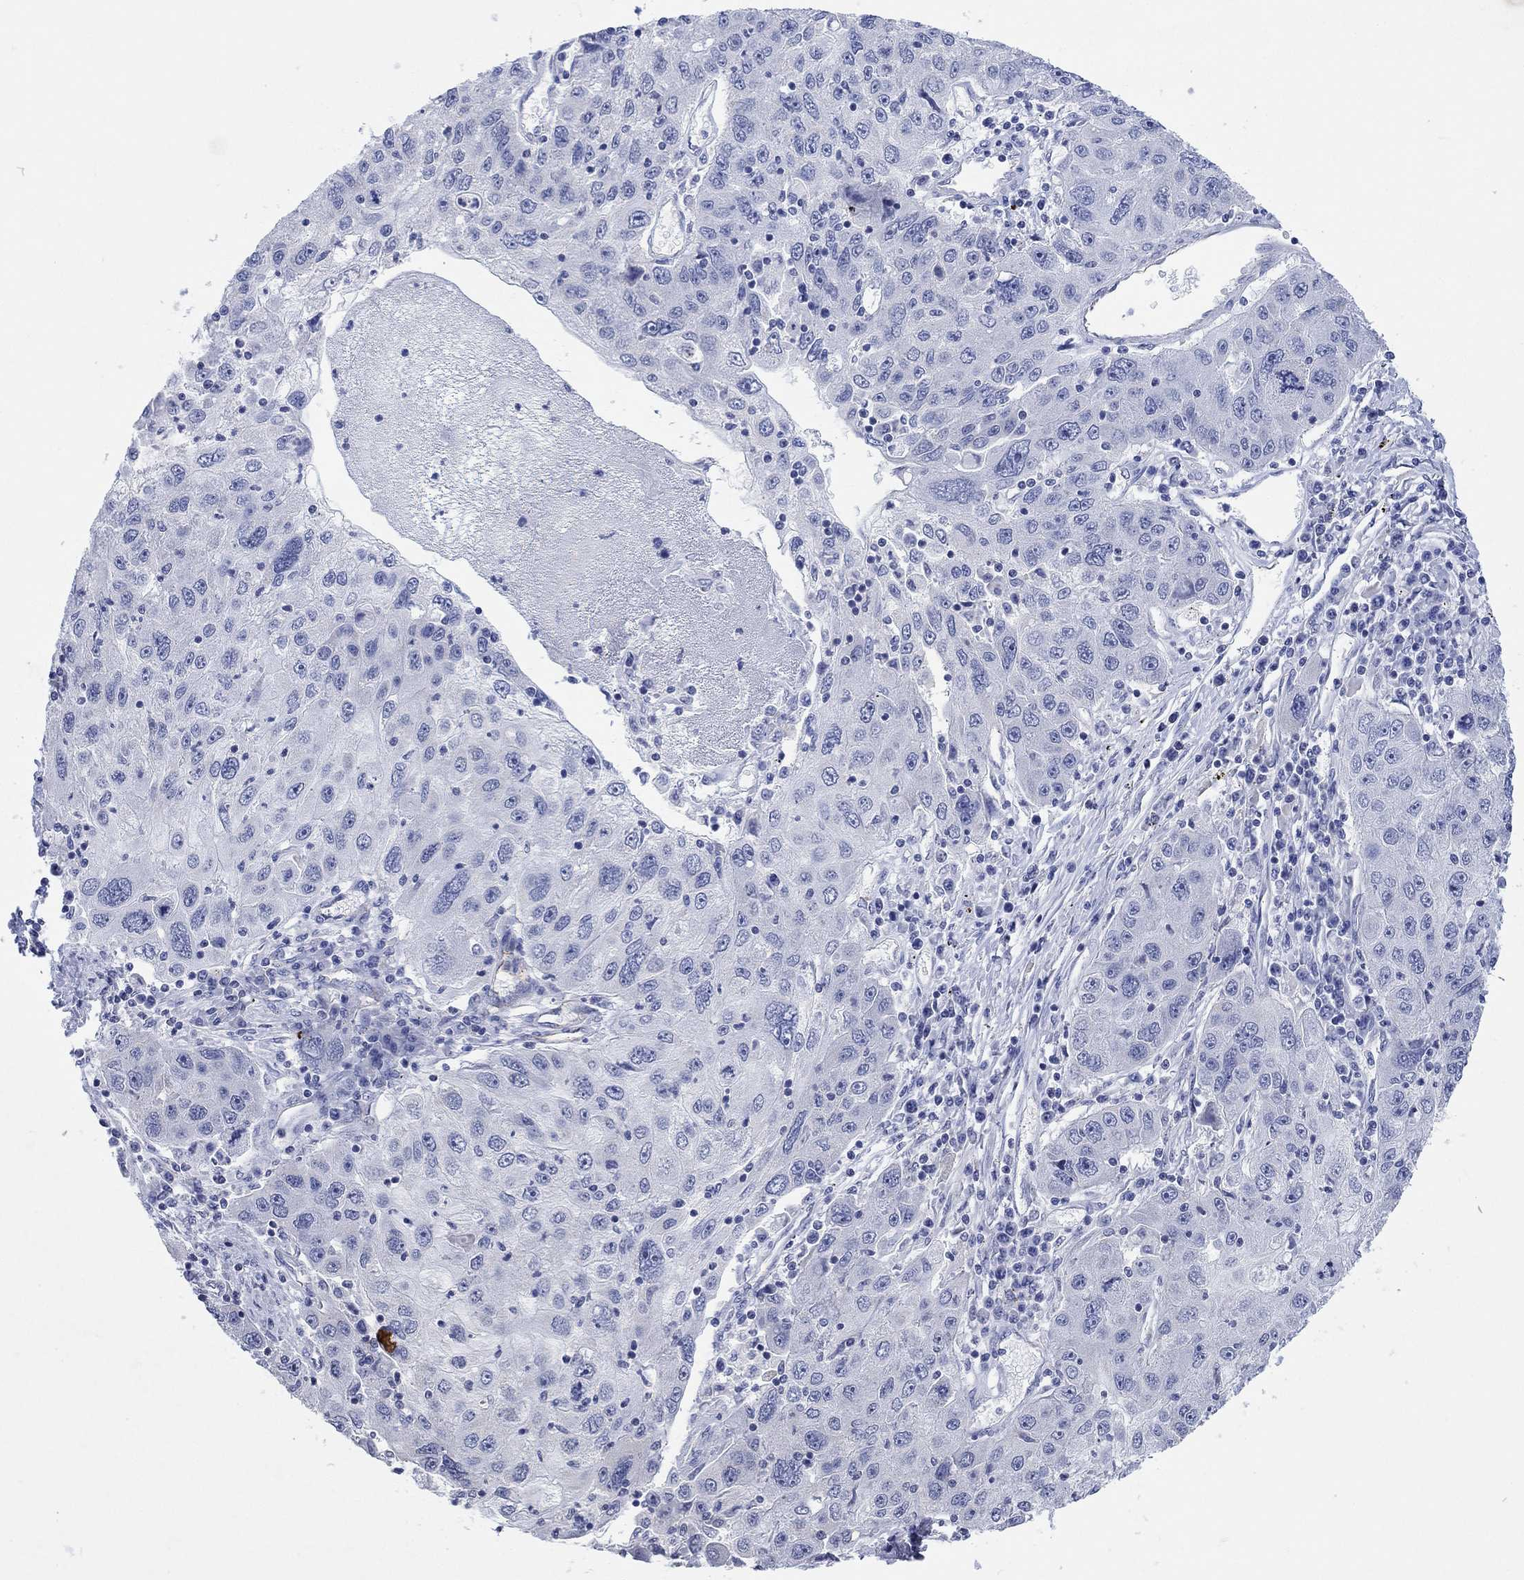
{"staining": {"intensity": "negative", "quantity": "none", "location": "none"}, "tissue": "stomach cancer", "cell_type": "Tumor cells", "image_type": "cancer", "snomed": [{"axis": "morphology", "description": "Adenocarcinoma, NOS"}, {"axis": "topography", "description": "Stomach"}], "caption": "Immunohistochemistry micrograph of neoplastic tissue: human stomach cancer (adenocarcinoma) stained with DAB (3,3'-diaminobenzidine) shows no significant protein staining in tumor cells. Brightfield microscopy of immunohistochemistry stained with DAB (3,3'-diaminobenzidine) (brown) and hematoxylin (blue), captured at high magnification.", "gene": "AGRP", "patient": {"sex": "male", "age": 56}}